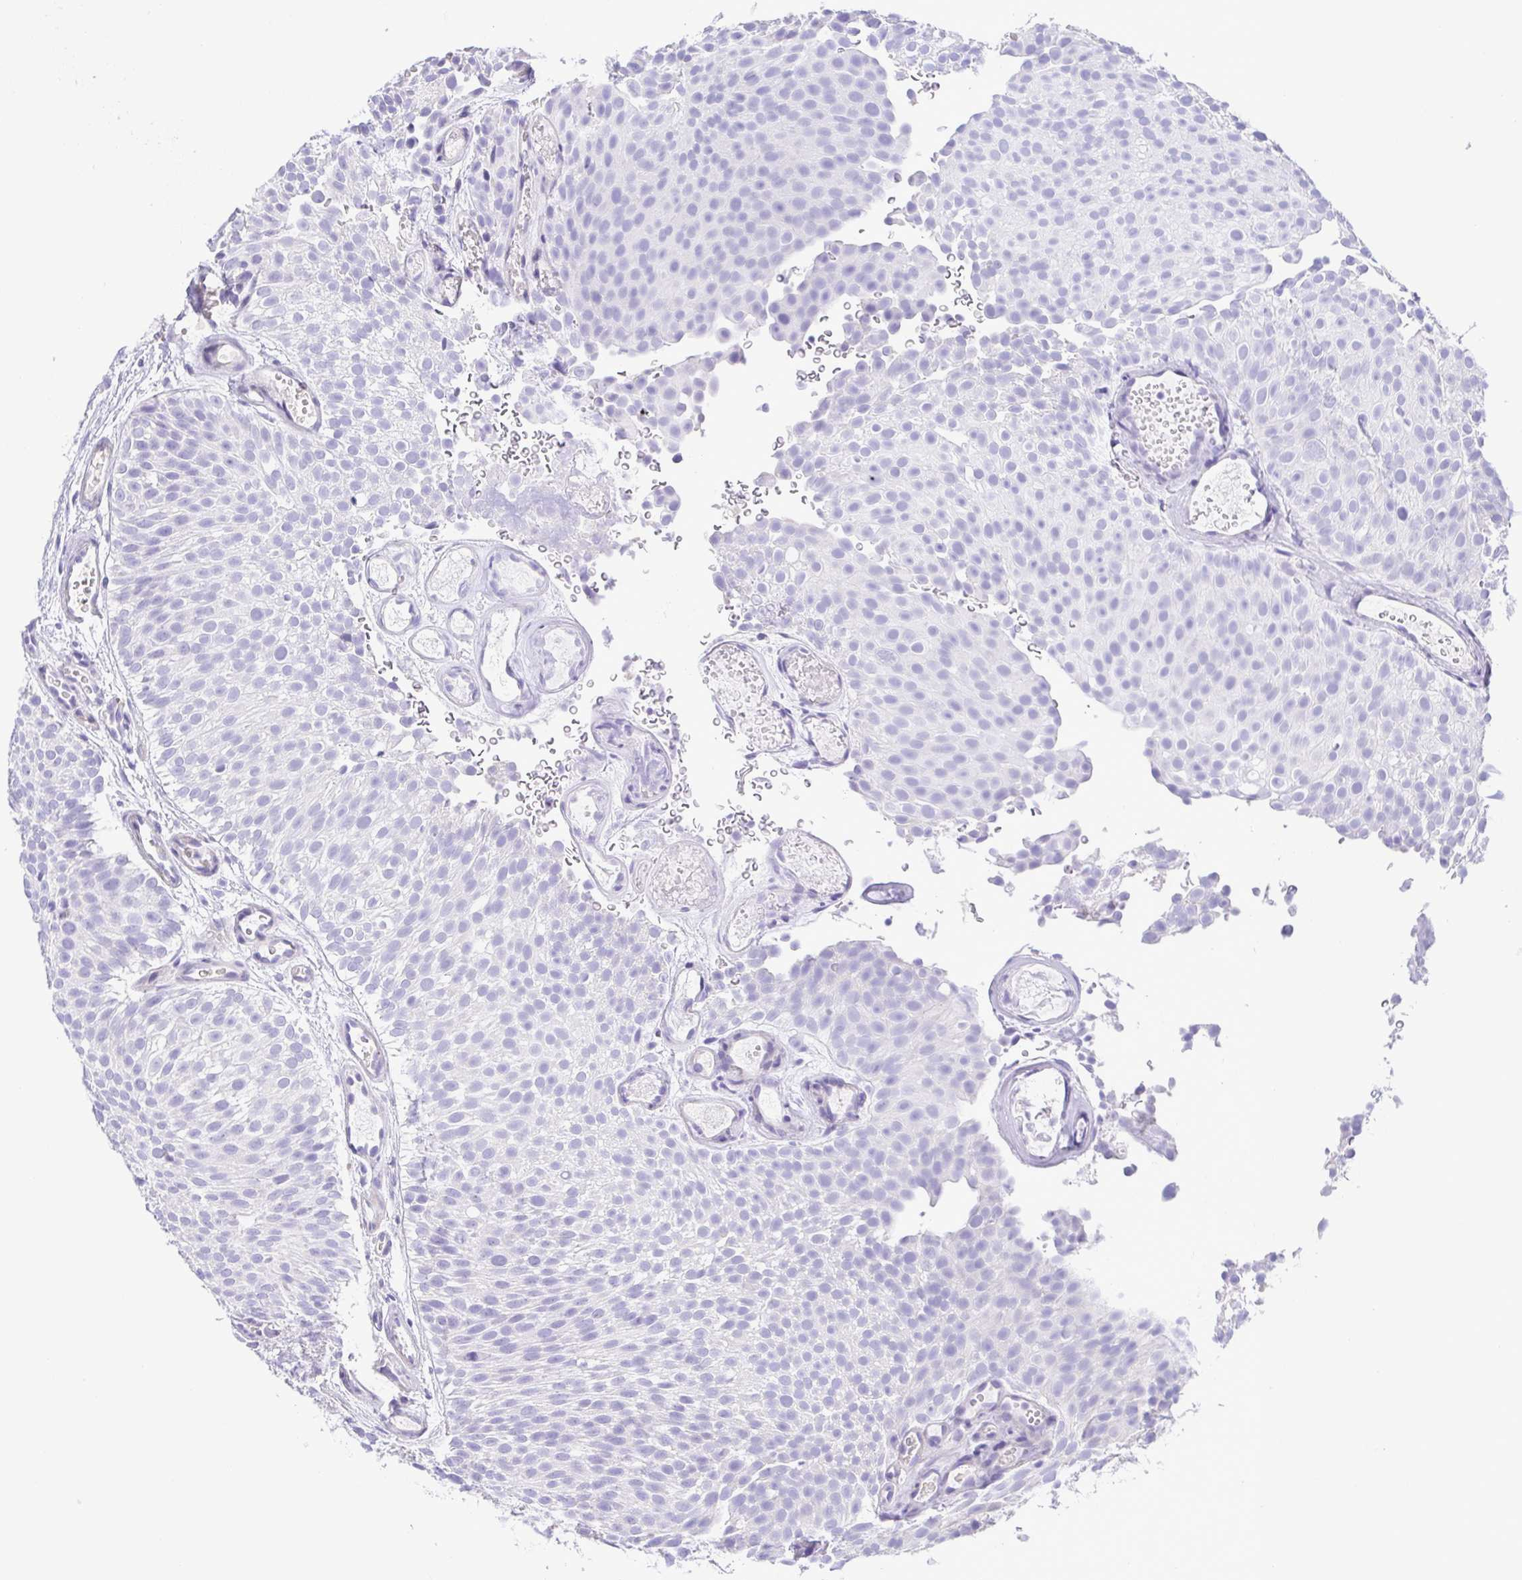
{"staining": {"intensity": "negative", "quantity": "none", "location": "none"}, "tissue": "urothelial cancer", "cell_type": "Tumor cells", "image_type": "cancer", "snomed": [{"axis": "morphology", "description": "Urothelial carcinoma, Low grade"}, {"axis": "topography", "description": "Urinary bladder"}], "caption": "A high-resolution photomicrograph shows immunohistochemistry (IHC) staining of low-grade urothelial carcinoma, which displays no significant staining in tumor cells. (Brightfield microscopy of DAB immunohistochemistry (IHC) at high magnification).", "gene": "GPR182", "patient": {"sex": "male", "age": 78}}